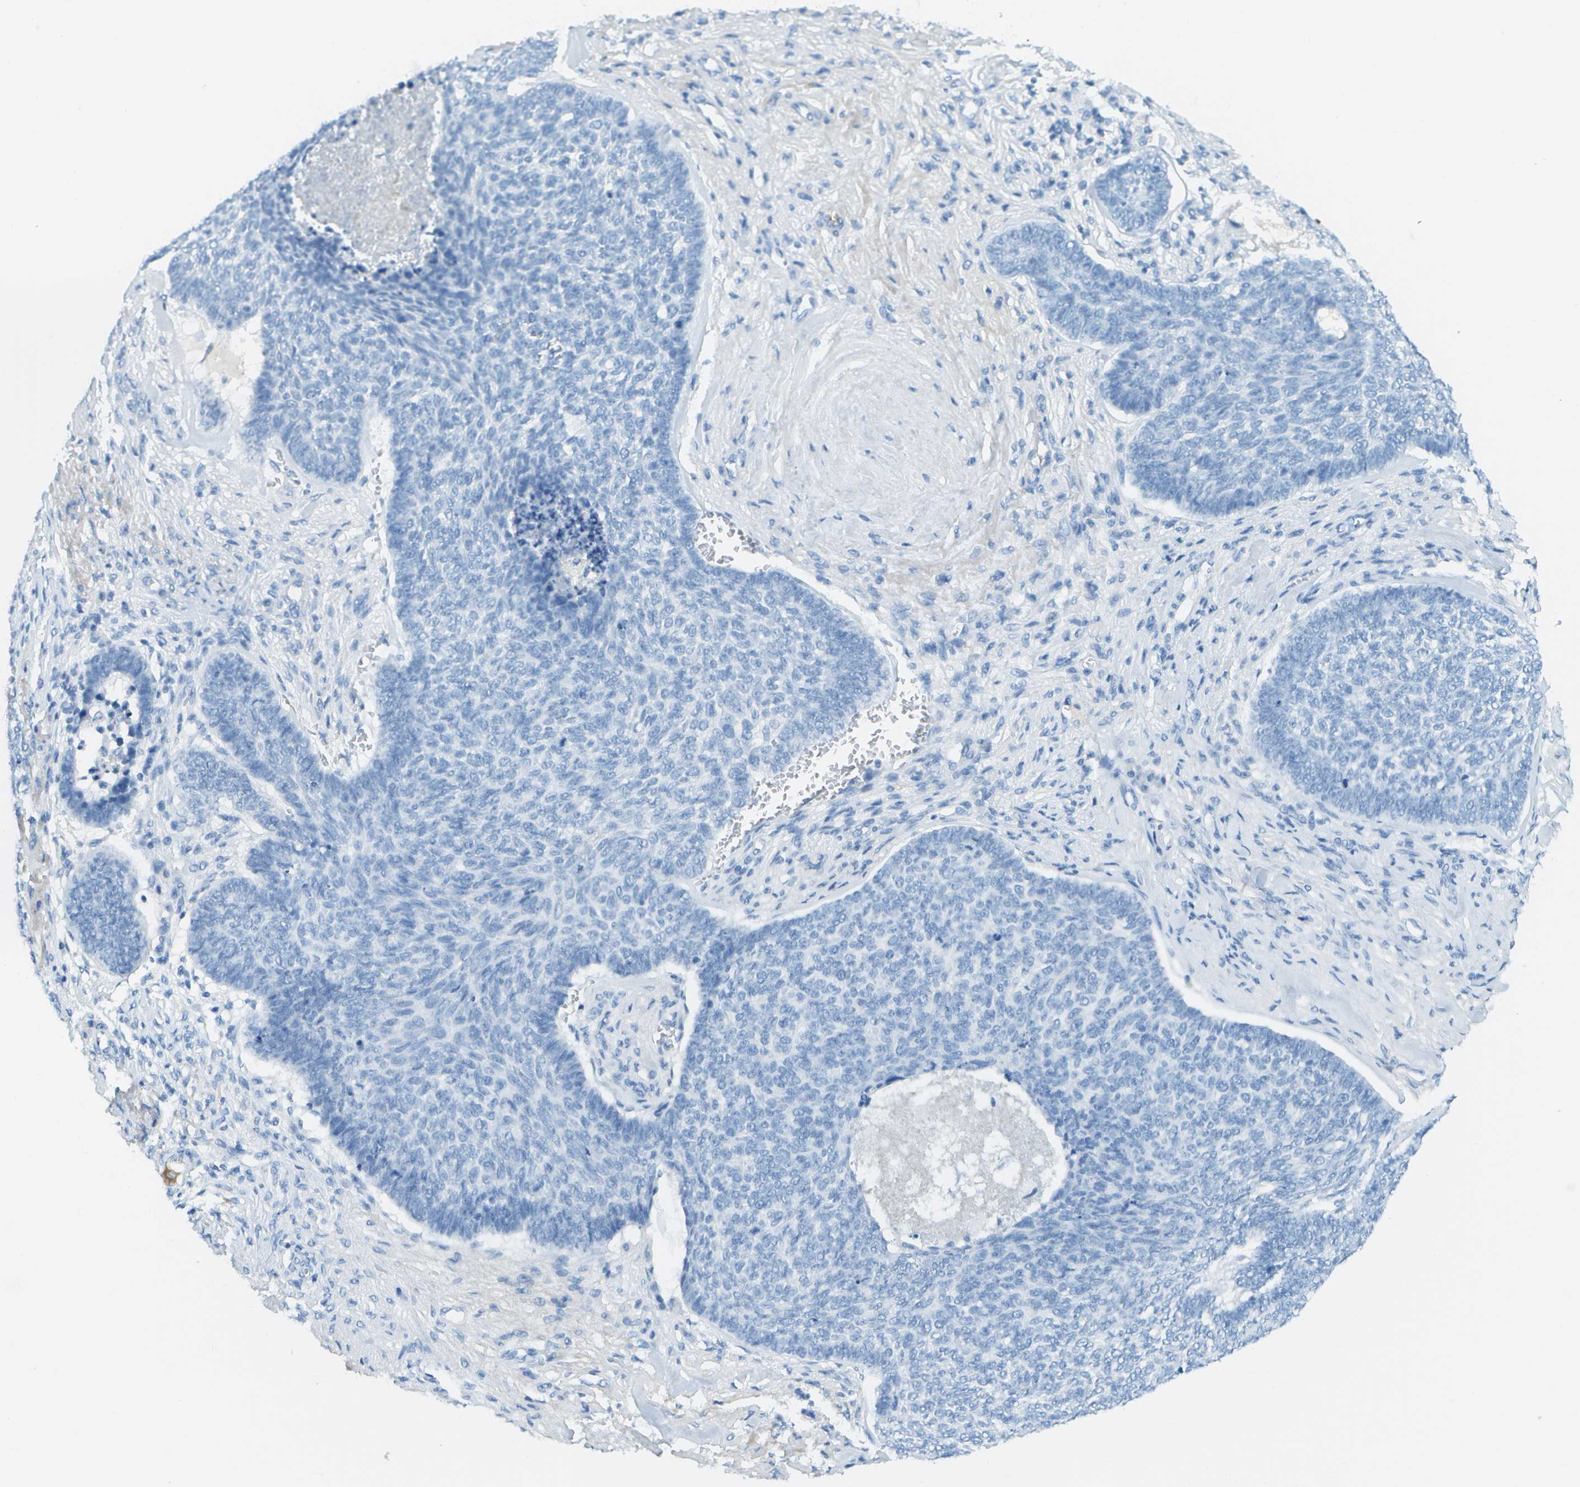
{"staining": {"intensity": "negative", "quantity": "none", "location": "none"}, "tissue": "skin cancer", "cell_type": "Tumor cells", "image_type": "cancer", "snomed": [{"axis": "morphology", "description": "Basal cell carcinoma"}, {"axis": "topography", "description": "Skin"}], "caption": "Tumor cells are negative for brown protein staining in skin basal cell carcinoma. (DAB (3,3'-diaminobenzidine) immunohistochemistry, high magnification).", "gene": "C1S", "patient": {"sex": "male", "age": 84}}